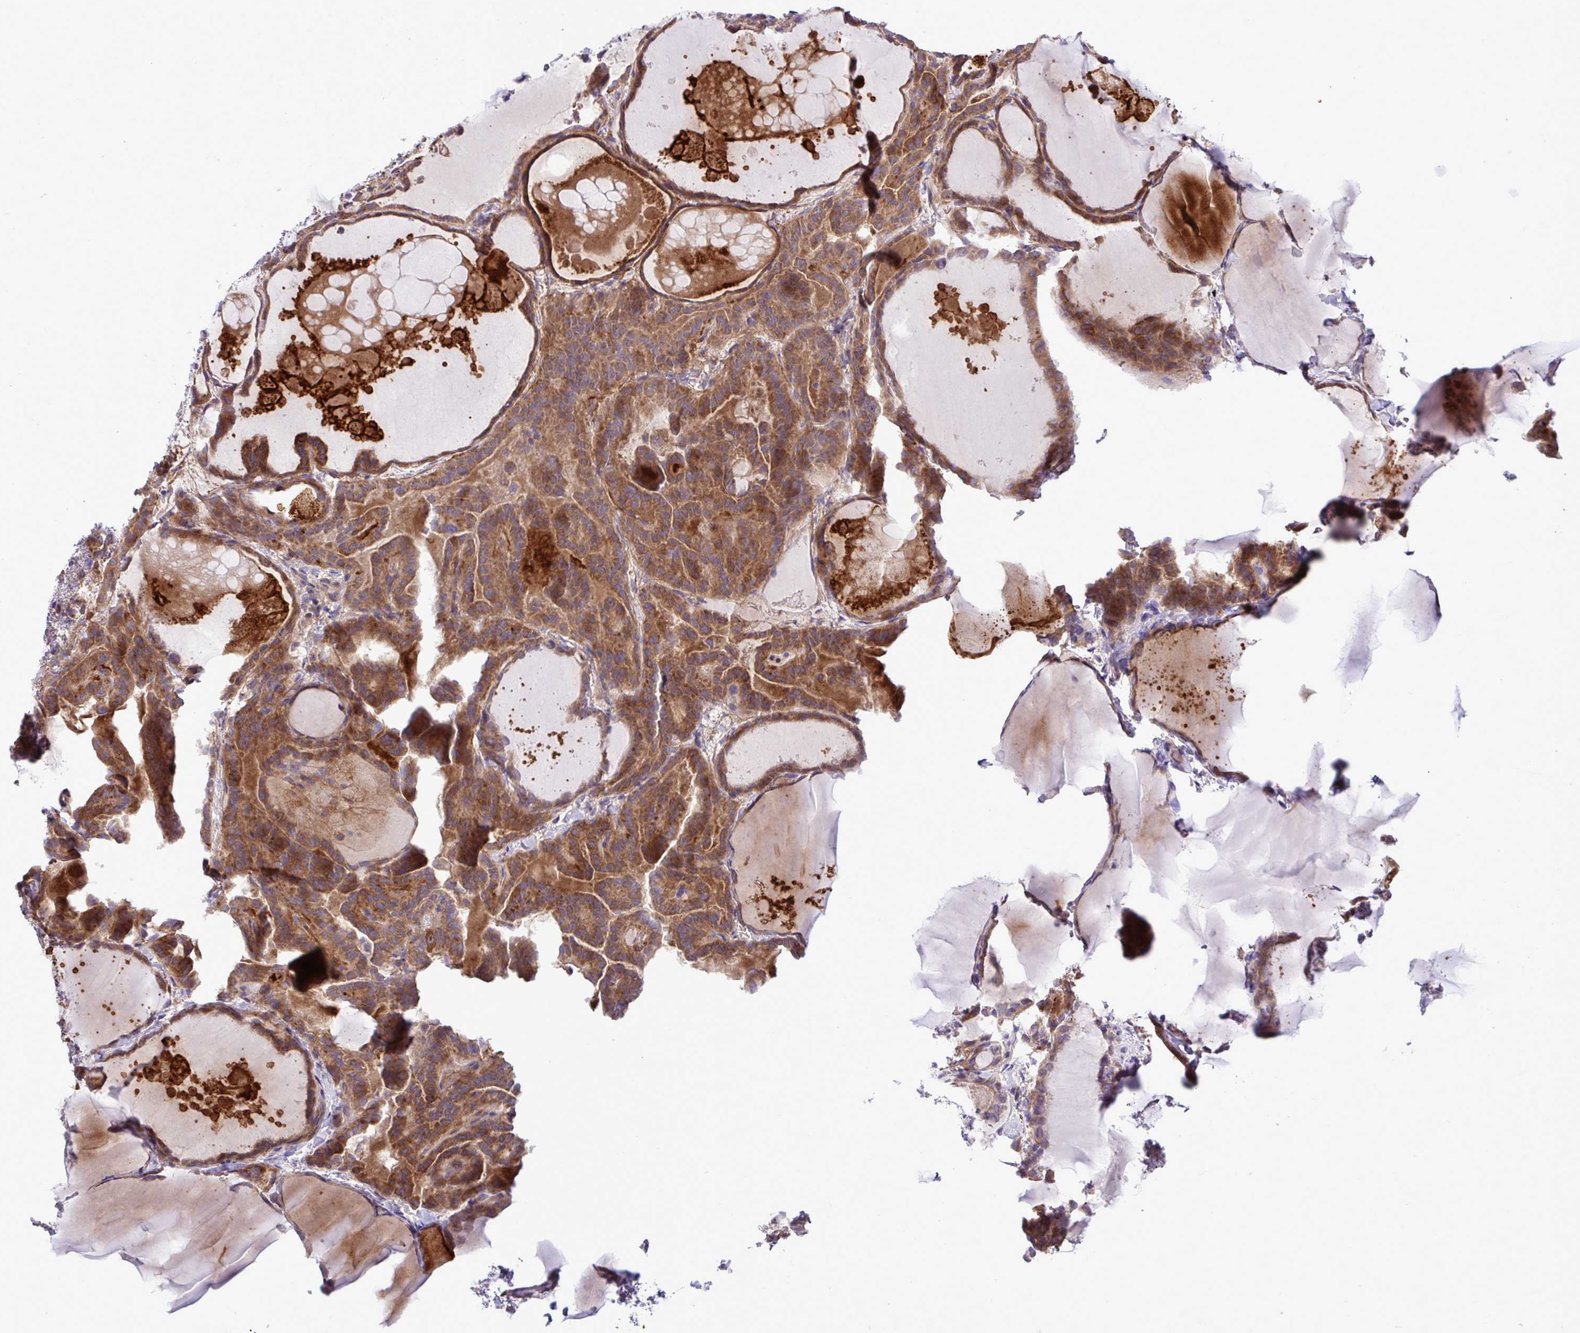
{"staining": {"intensity": "moderate", "quantity": ">75%", "location": "cytoplasmic/membranous"}, "tissue": "thyroid cancer", "cell_type": "Tumor cells", "image_type": "cancer", "snomed": [{"axis": "morphology", "description": "Papillary adenocarcinoma, NOS"}, {"axis": "topography", "description": "Thyroid gland"}], "caption": "Protein staining of thyroid papillary adenocarcinoma tissue shows moderate cytoplasmic/membranous staining in approximately >75% of tumor cells.", "gene": "GRB14", "patient": {"sex": "female", "age": 46}}